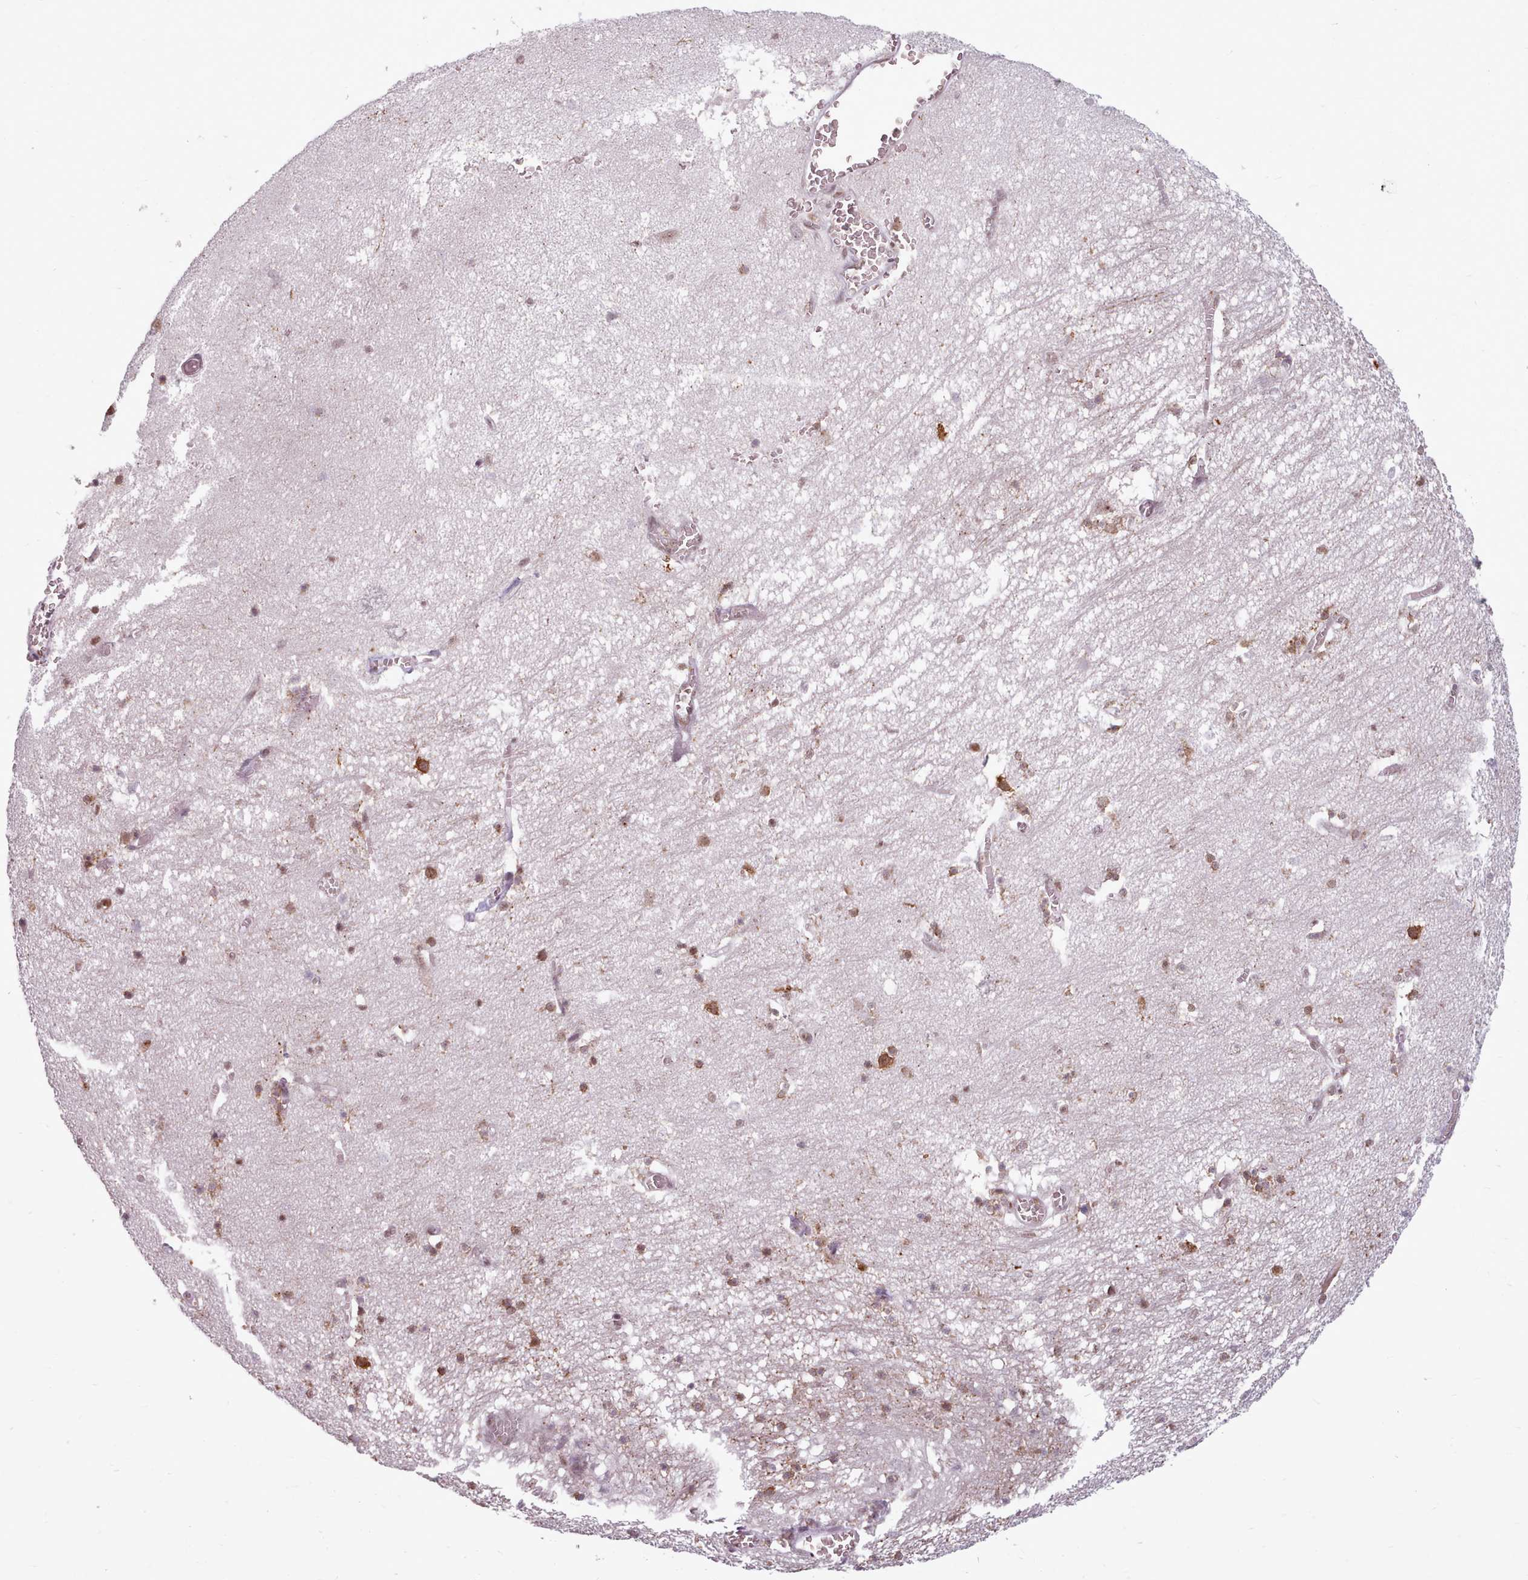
{"staining": {"intensity": "moderate", "quantity": "25%-75%", "location": "cytoplasmic/membranous,nuclear"}, "tissue": "hippocampus", "cell_type": "Glial cells", "image_type": "normal", "snomed": [{"axis": "morphology", "description": "Normal tissue, NOS"}, {"axis": "topography", "description": "Hippocampus"}], "caption": "A micrograph showing moderate cytoplasmic/membranous,nuclear positivity in approximately 25%-75% of glial cells in normal hippocampus, as visualized by brown immunohistochemical staining.", "gene": "SRRM1", "patient": {"sex": "female", "age": 64}}